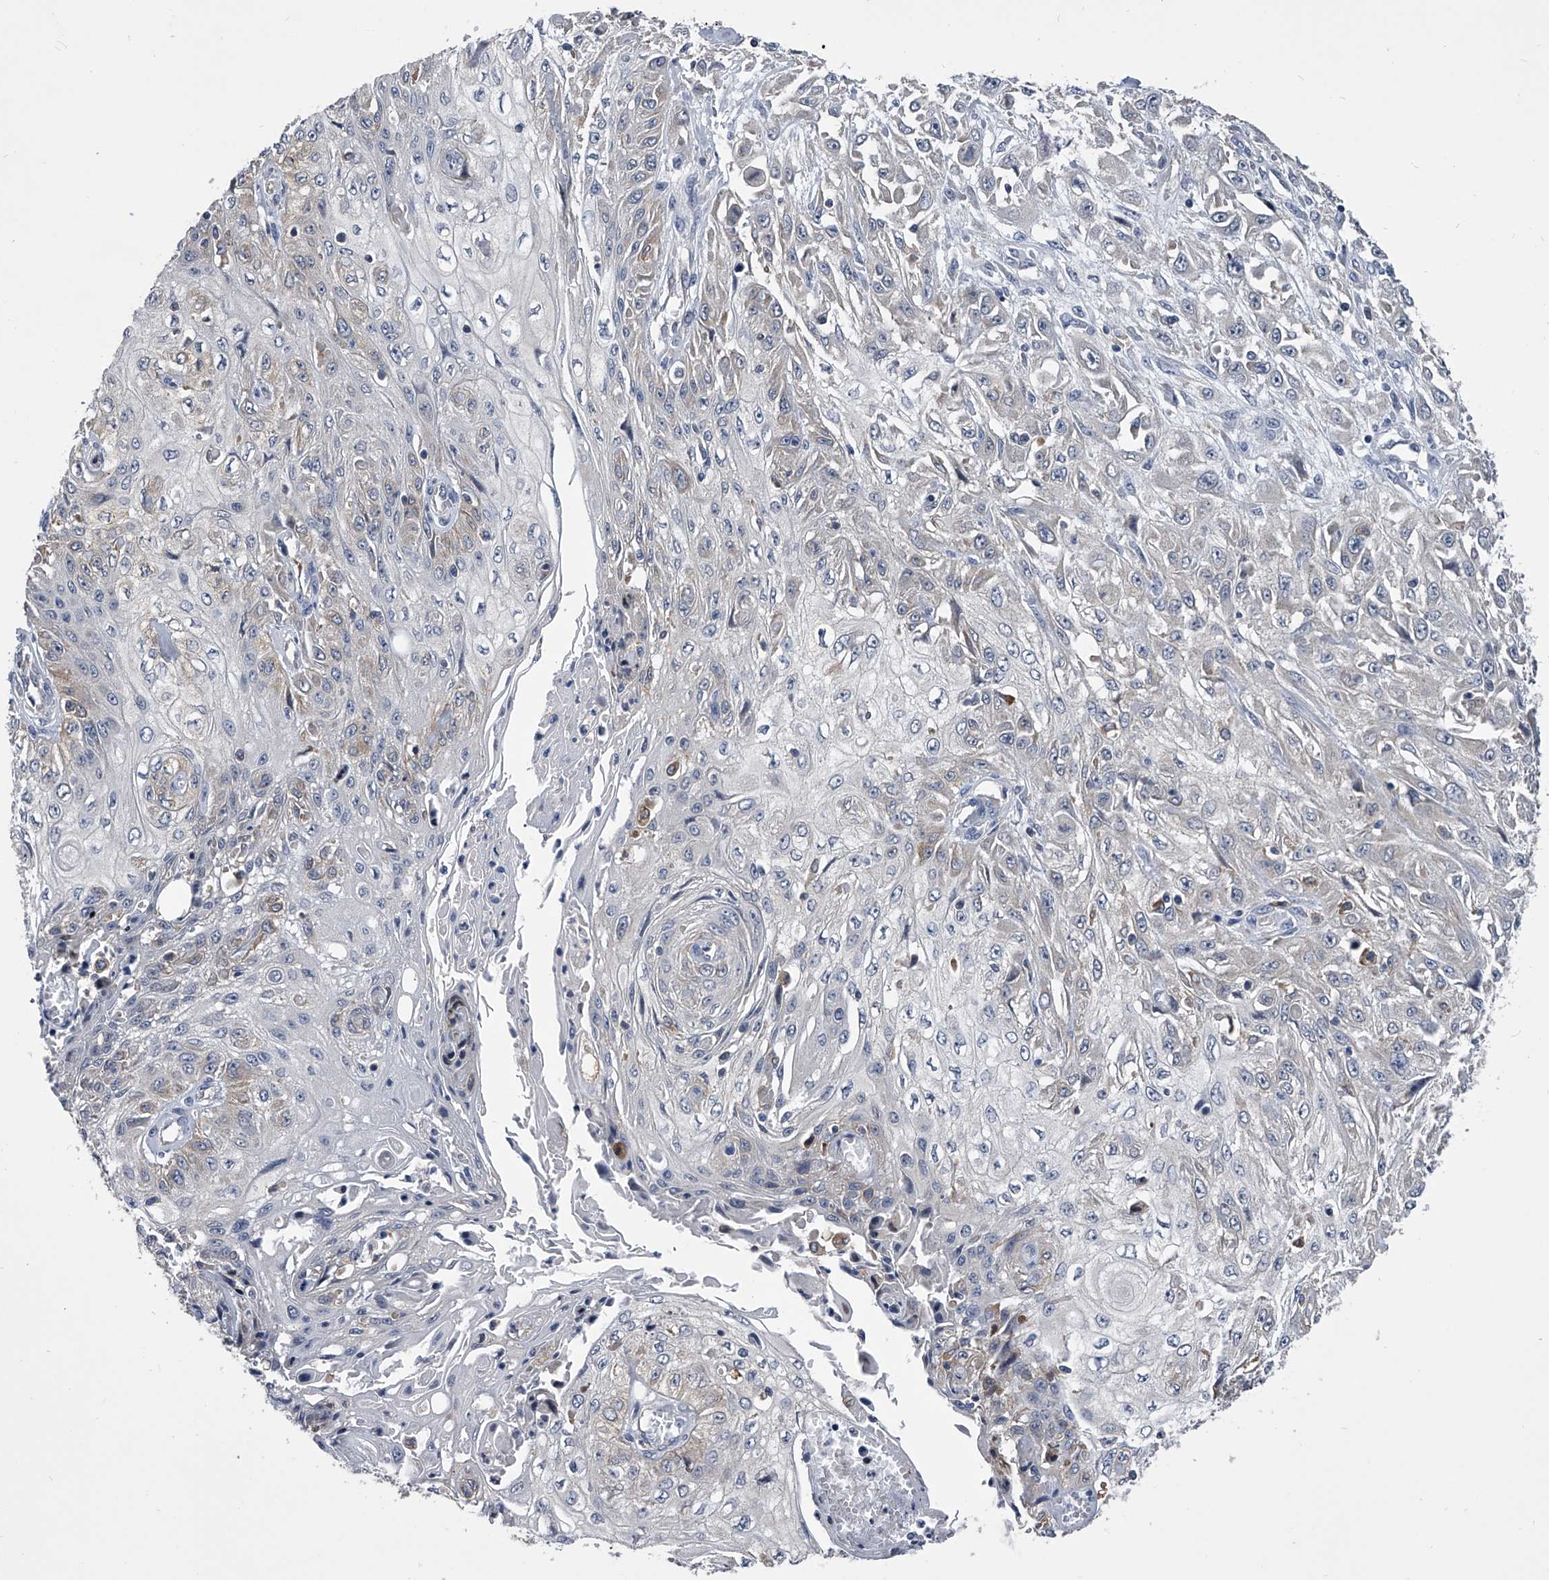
{"staining": {"intensity": "negative", "quantity": "none", "location": "none"}, "tissue": "skin cancer", "cell_type": "Tumor cells", "image_type": "cancer", "snomed": [{"axis": "morphology", "description": "Squamous cell carcinoma, NOS"}, {"axis": "morphology", "description": "Squamous cell carcinoma, metastatic, NOS"}, {"axis": "topography", "description": "Skin"}, {"axis": "topography", "description": "Lymph node"}], "caption": "Human metastatic squamous cell carcinoma (skin) stained for a protein using IHC shows no expression in tumor cells.", "gene": "MAP4K3", "patient": {"sex": "male", "age": 75}}